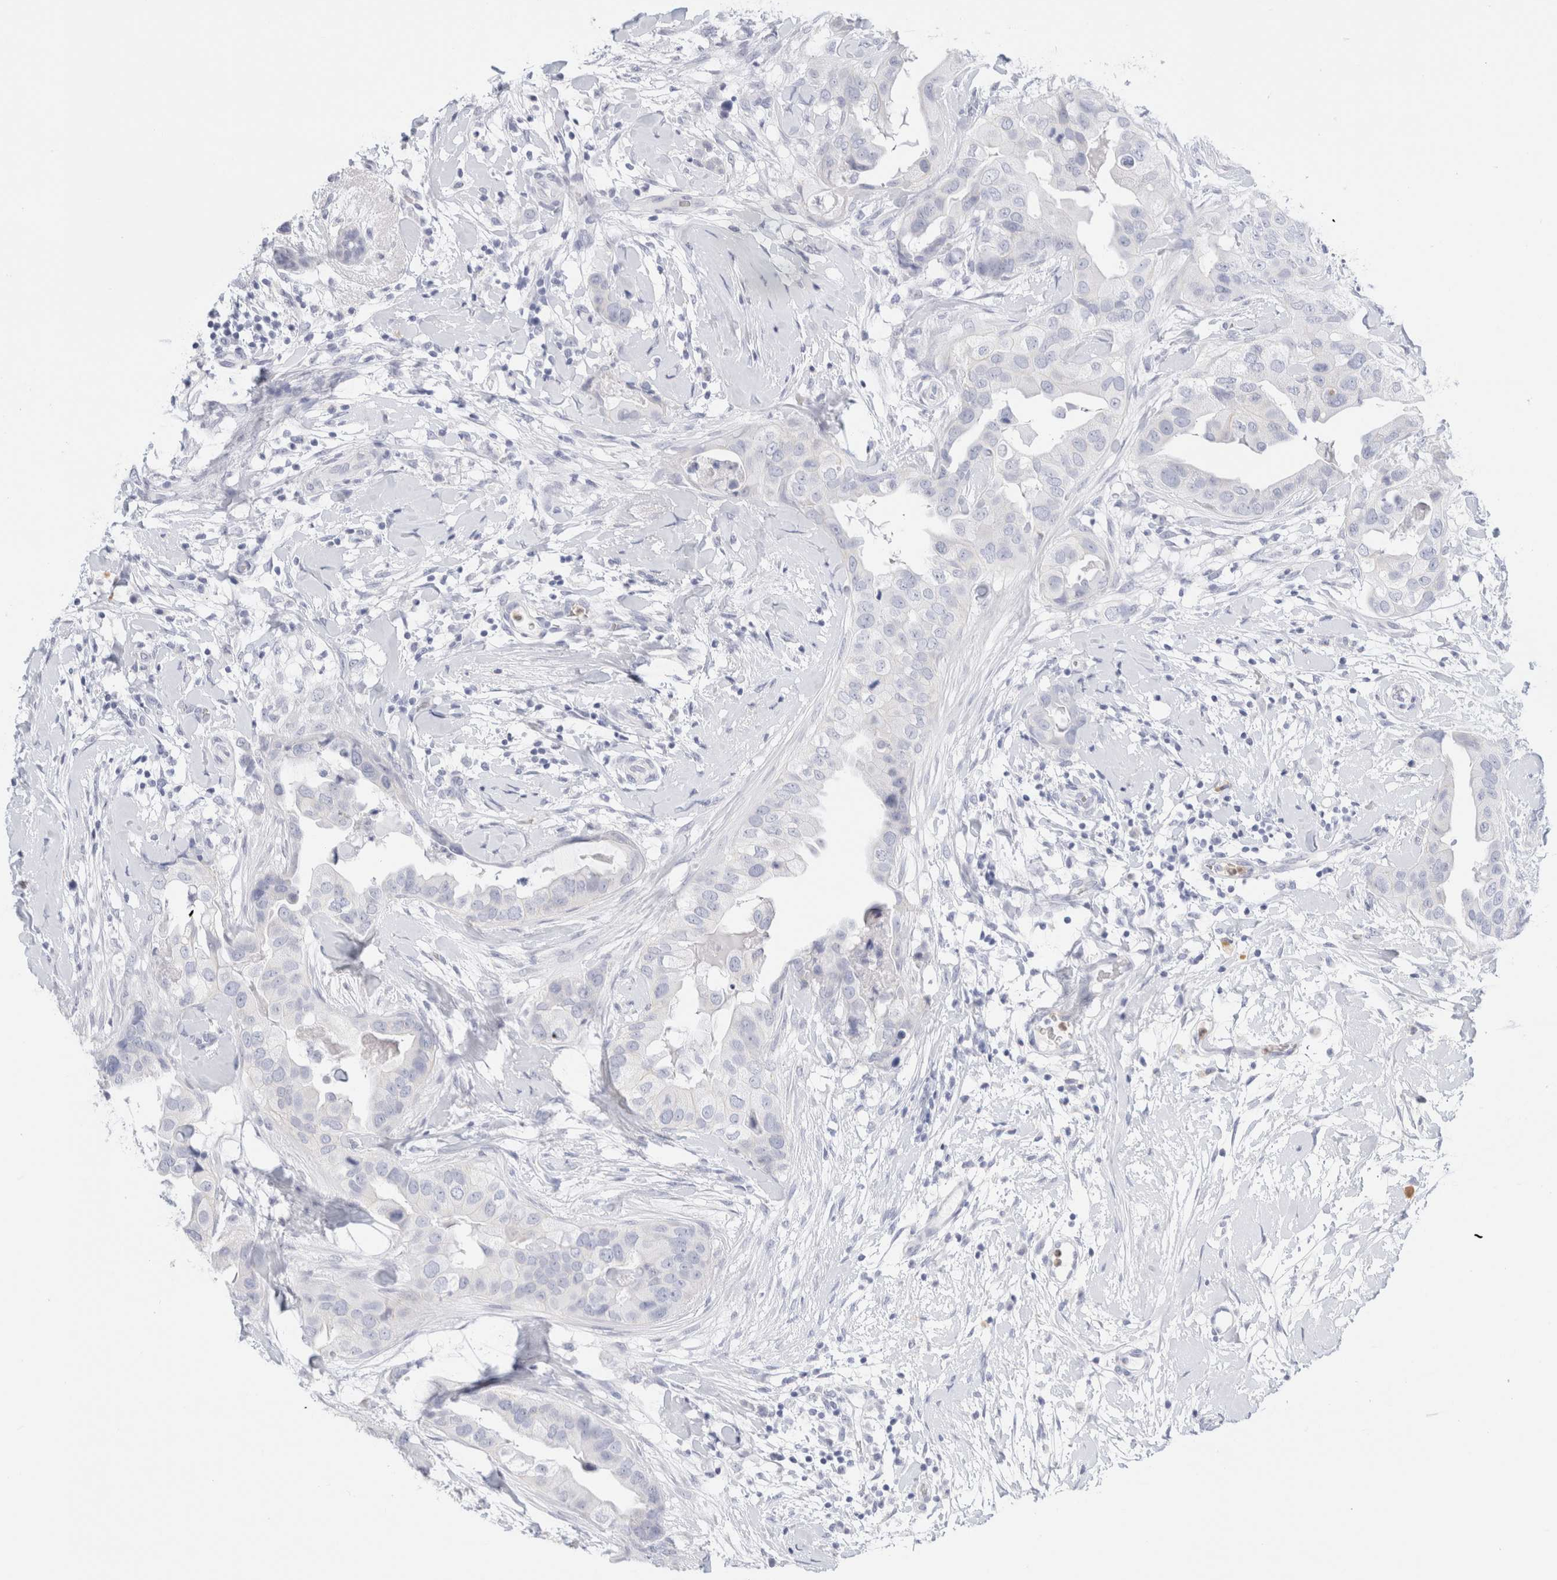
{"staining": {"intensity": "negative", "quantity": "none", "location": "none"}, "tissue": "breast cancer", "cell_type": "Tumor cells", "image_type": "cancer", "snomed": [{"axis": "morphology", "description": "Duct carcinoma"}, {"axis": "topography", "description": "Breast"}], "caption": "Immunohistochemistry image of neoplastic tissue: human intraductal carcinoma (breast) stained with DAB exhibits no significant protein expression in tumor cells. Brightfield microscopy of IHC stained with DAB (3,3'-diaminobenzidine) (brown) and hematoxylin (blue), captured at high magnification.", "gene": "ARG1", "patient": {"sex": "female", "age": 40}}